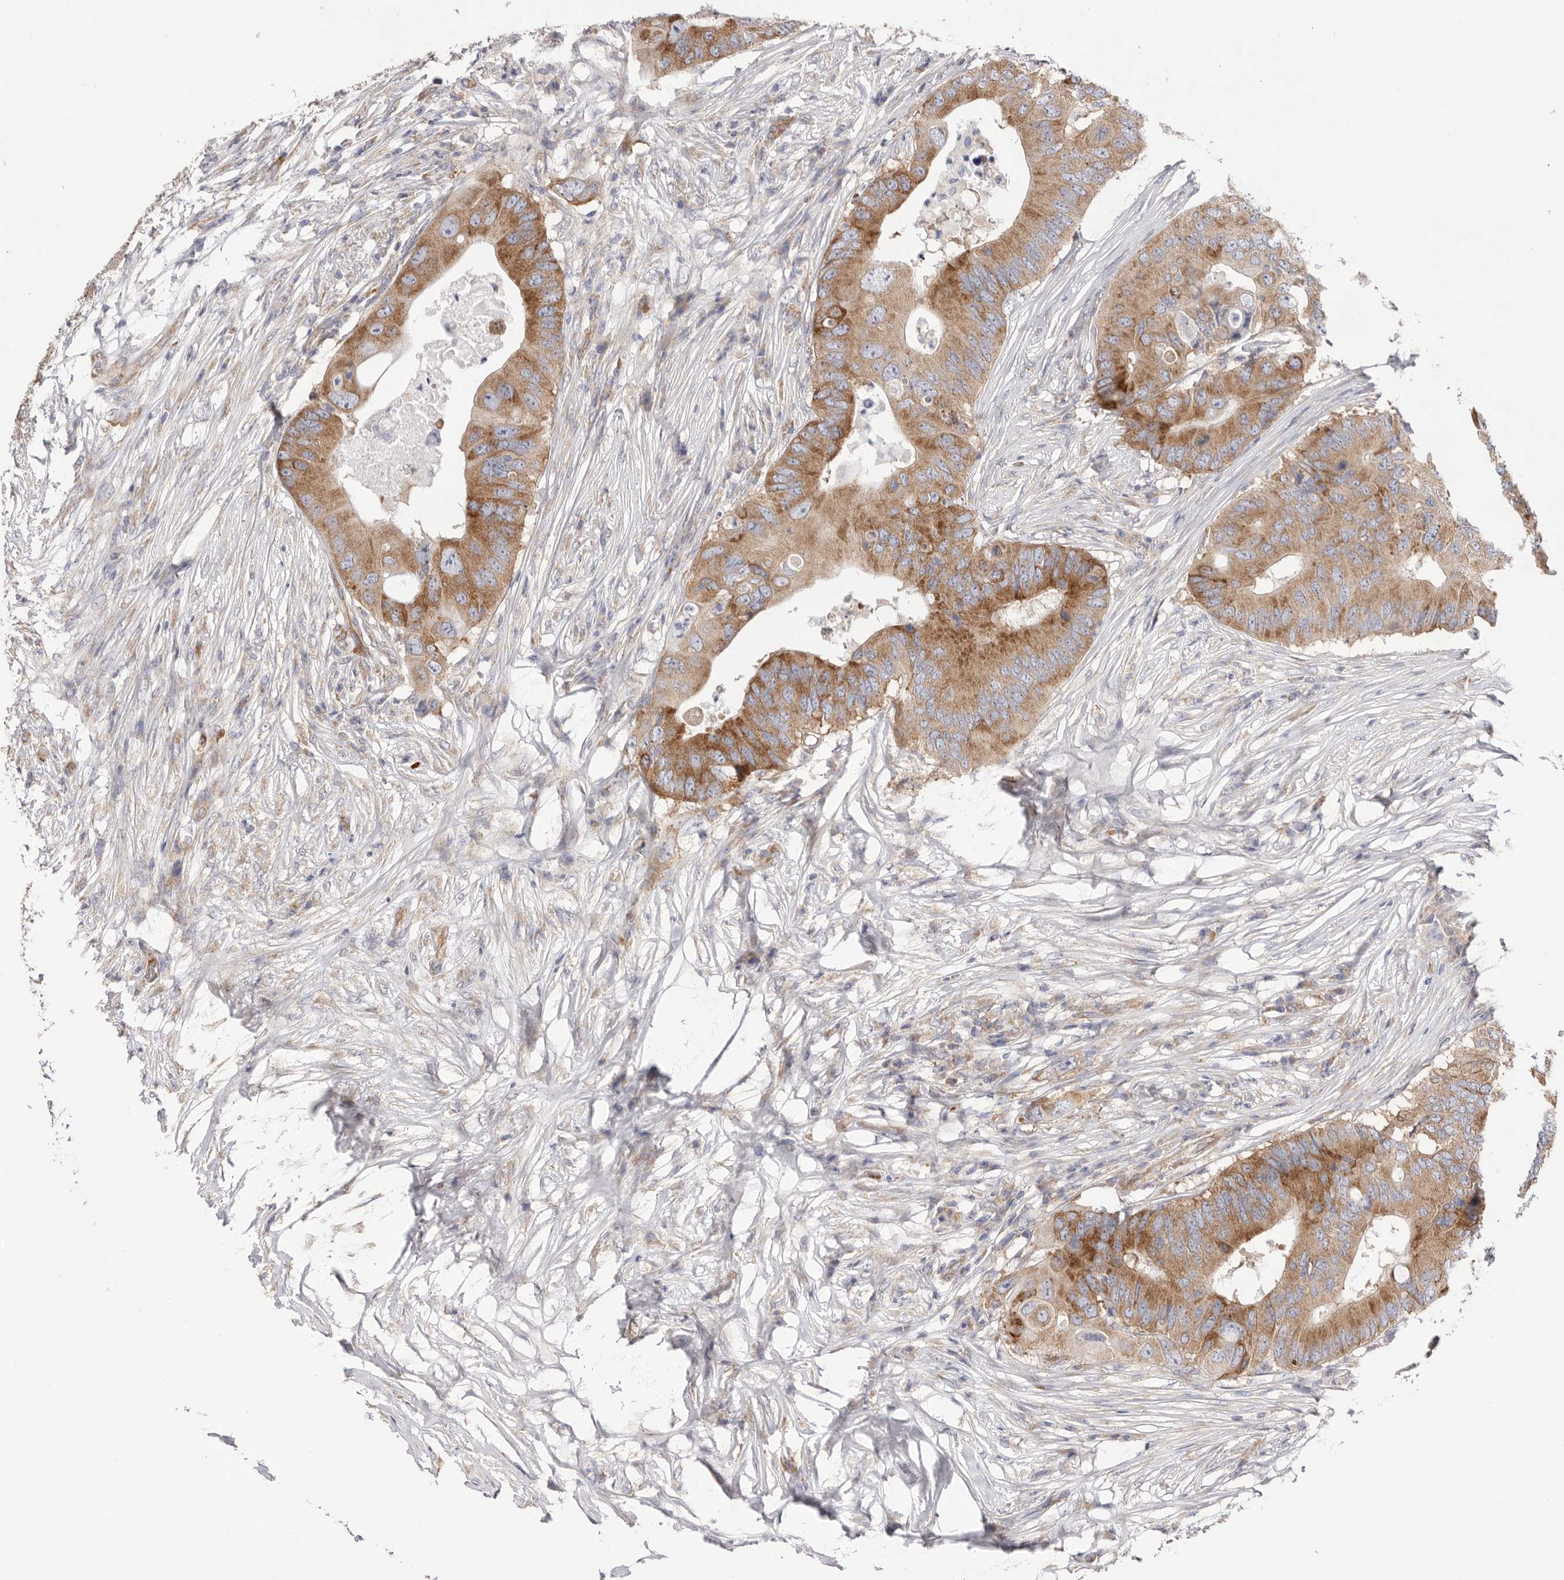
{"staining": {"intensity": "moderate", "quantity": ">75%", "location": "cytoplasmic/membranous"}, "tissue": "colorectal cancer", "cell_type": "Tumor cells", "image_type": "cancer", "snomed": [{"axis": "morphology", "description": "Adenocarcinoma, NOS"}, {"axis": "topography", "description": "Colon"}], "caption": "IHC (DAB (3,3'-diaminobenzidine)) staining of human adenocarcinoma (colorectal) displays moderate cytoplasmic/membranous protein expression in about >75% of tumor cells. (DAB IHC with brightfield microscopy, high magnification).", "gene": "SERBP1", "patient": {"sex": "male", "age": 71}}